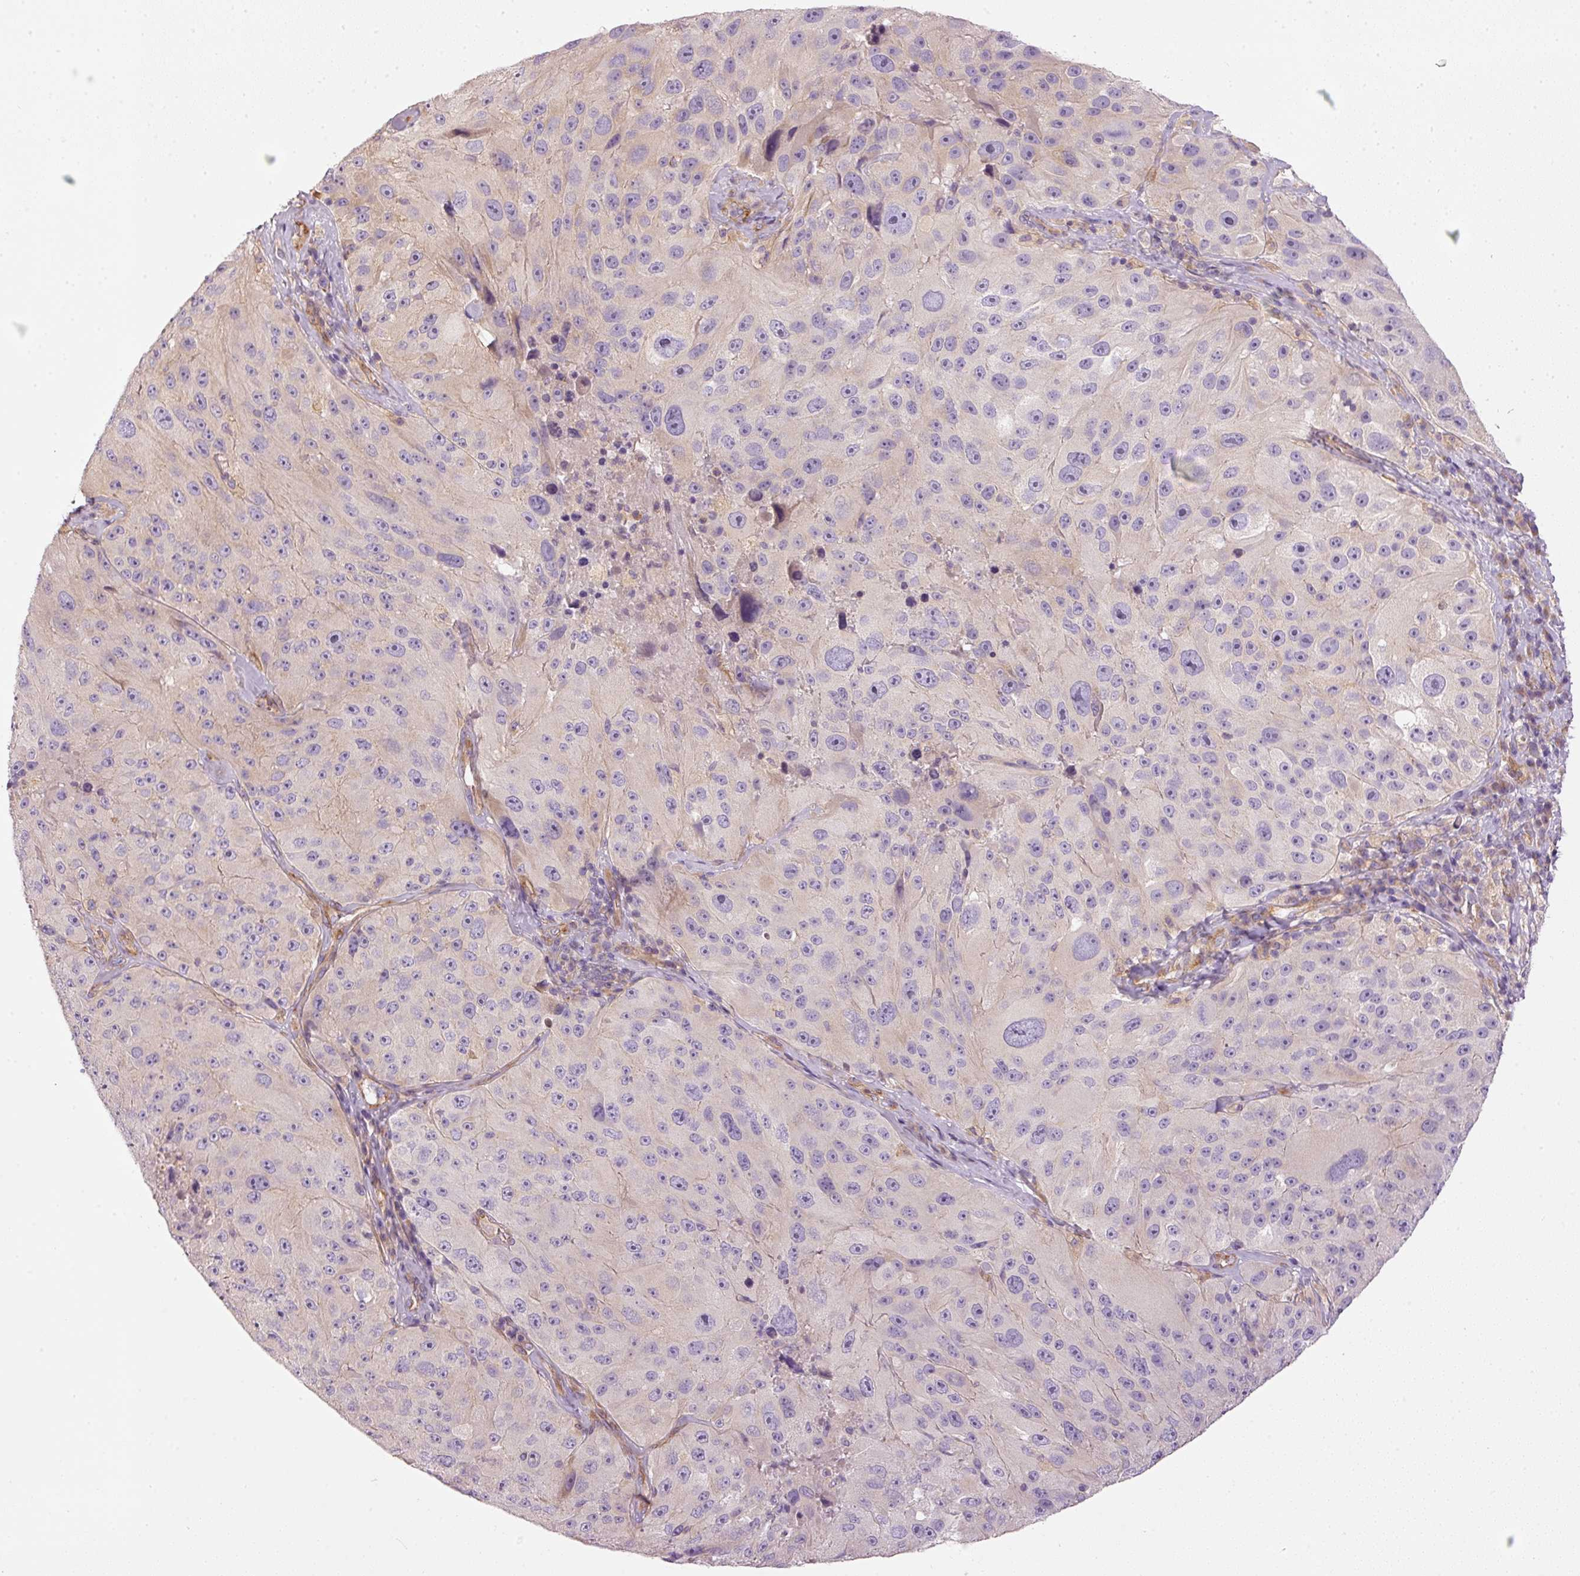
{"staining": {"intensity": "weak", "quantity": "<25%", "location": "cytoplasmic/membranous"}, "tissue": "melanoma", "cell_type": "Tumor cells", "image_type": "cancer", "snomed": [{"axis": "morphology", "description": "Malignant melanoma, Metastatic site"}, {"axis": "topography", "description": "Lymph node"}], "caption": "IHC of human malignant melanoma (metastatic site) displays no staining in tumor cells. Nuclei are stained in blue.", "gene": "OSR2", "patient": {"sex": "male", "age": 62}}